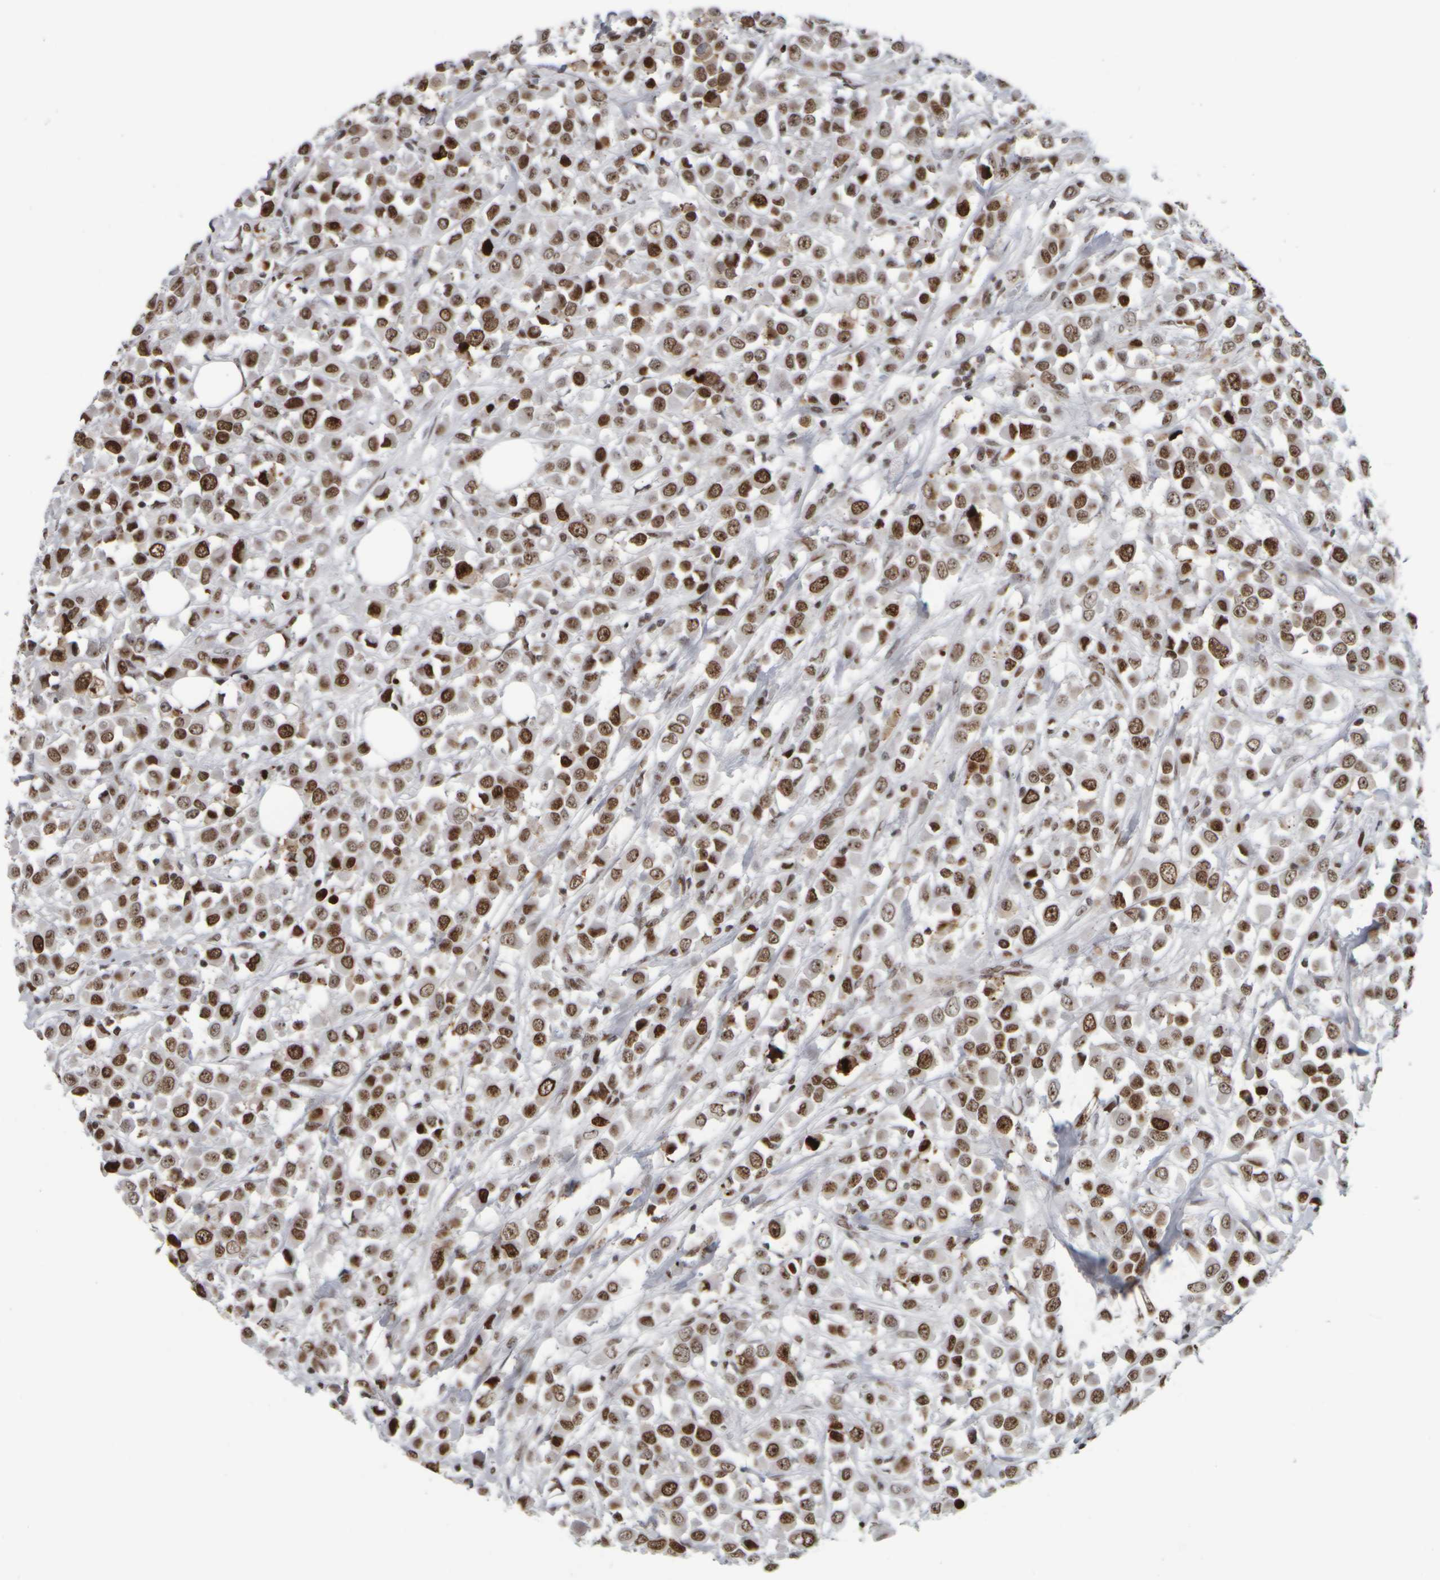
{"staining": {"intensity": "moderate", "quantity": ">75%", "location": "nuclear"}, "tissue": "breast cancer", "cell_type": "Tumor cells", "image_type": "cancer", "snomed": [{"axis": "morphology", "description": "Duct carcinoma"}, {"axis": "topography", "description": "Breast"}], "caption": "Human breast cancer stained for a protein (brown) exhibits moderate nuclear positive staining in about >75% of tumor cells.", "gene": "TOP2B", "patient": {"sex": "female", "age": 61}}